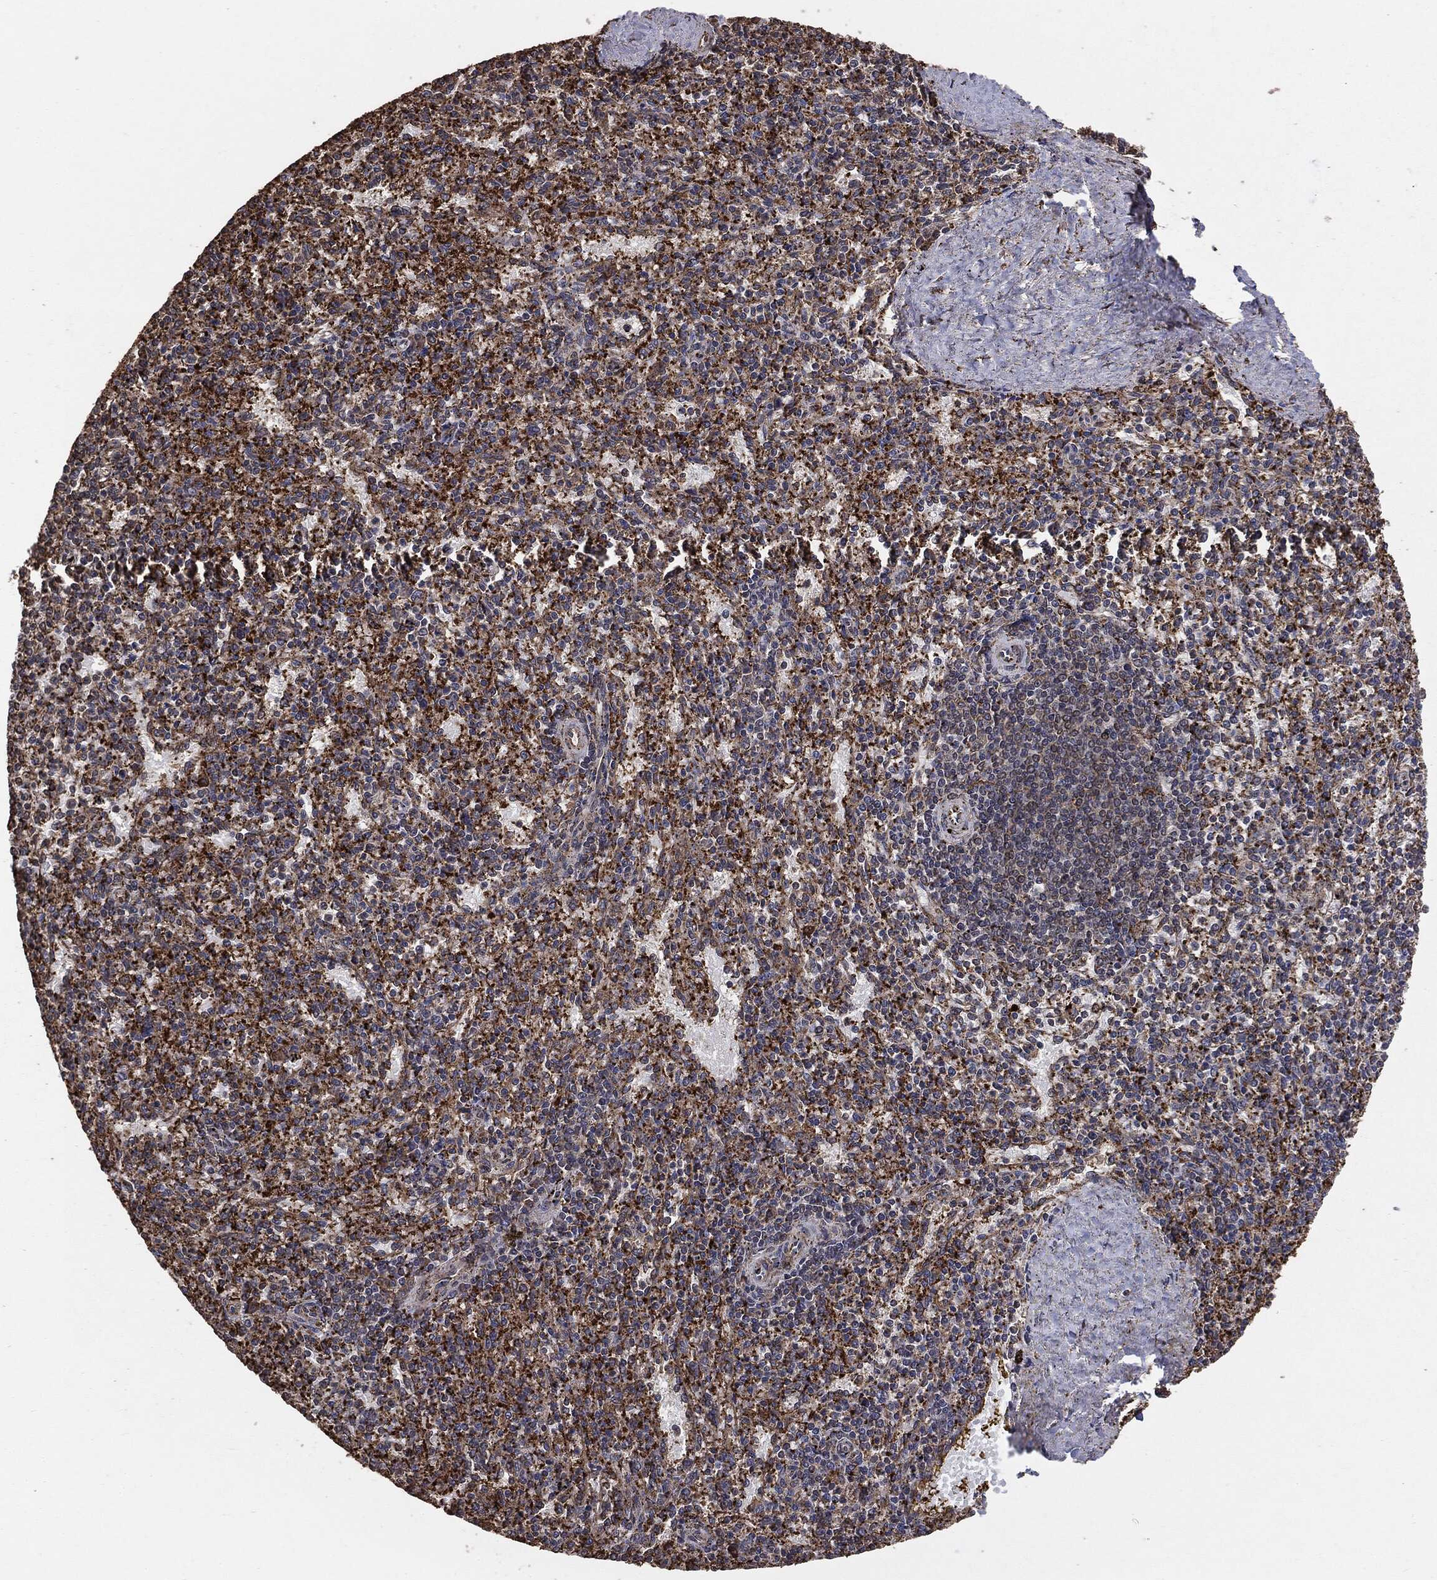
{"staining": {"intensity": "moderate", "quantity": "25%-75%", "location": "cytoplasmic/membranous"}, "tissue": "spleen", "cell_type": "Cells in red pulp", "image_type": "normal", "snomed": [{"axis": "morphology", "description": "Normal tissue, NOS"}, {"axis": "topography", "description": "Spleen"}], "caption": "Protein staining demonstrates moderate cytoplasmic/membranous staining in about 25%-75% of cells in red pulp in benign spleen.", "gene": "MTOR", "patient": {"sex": "female", "age": 37}}